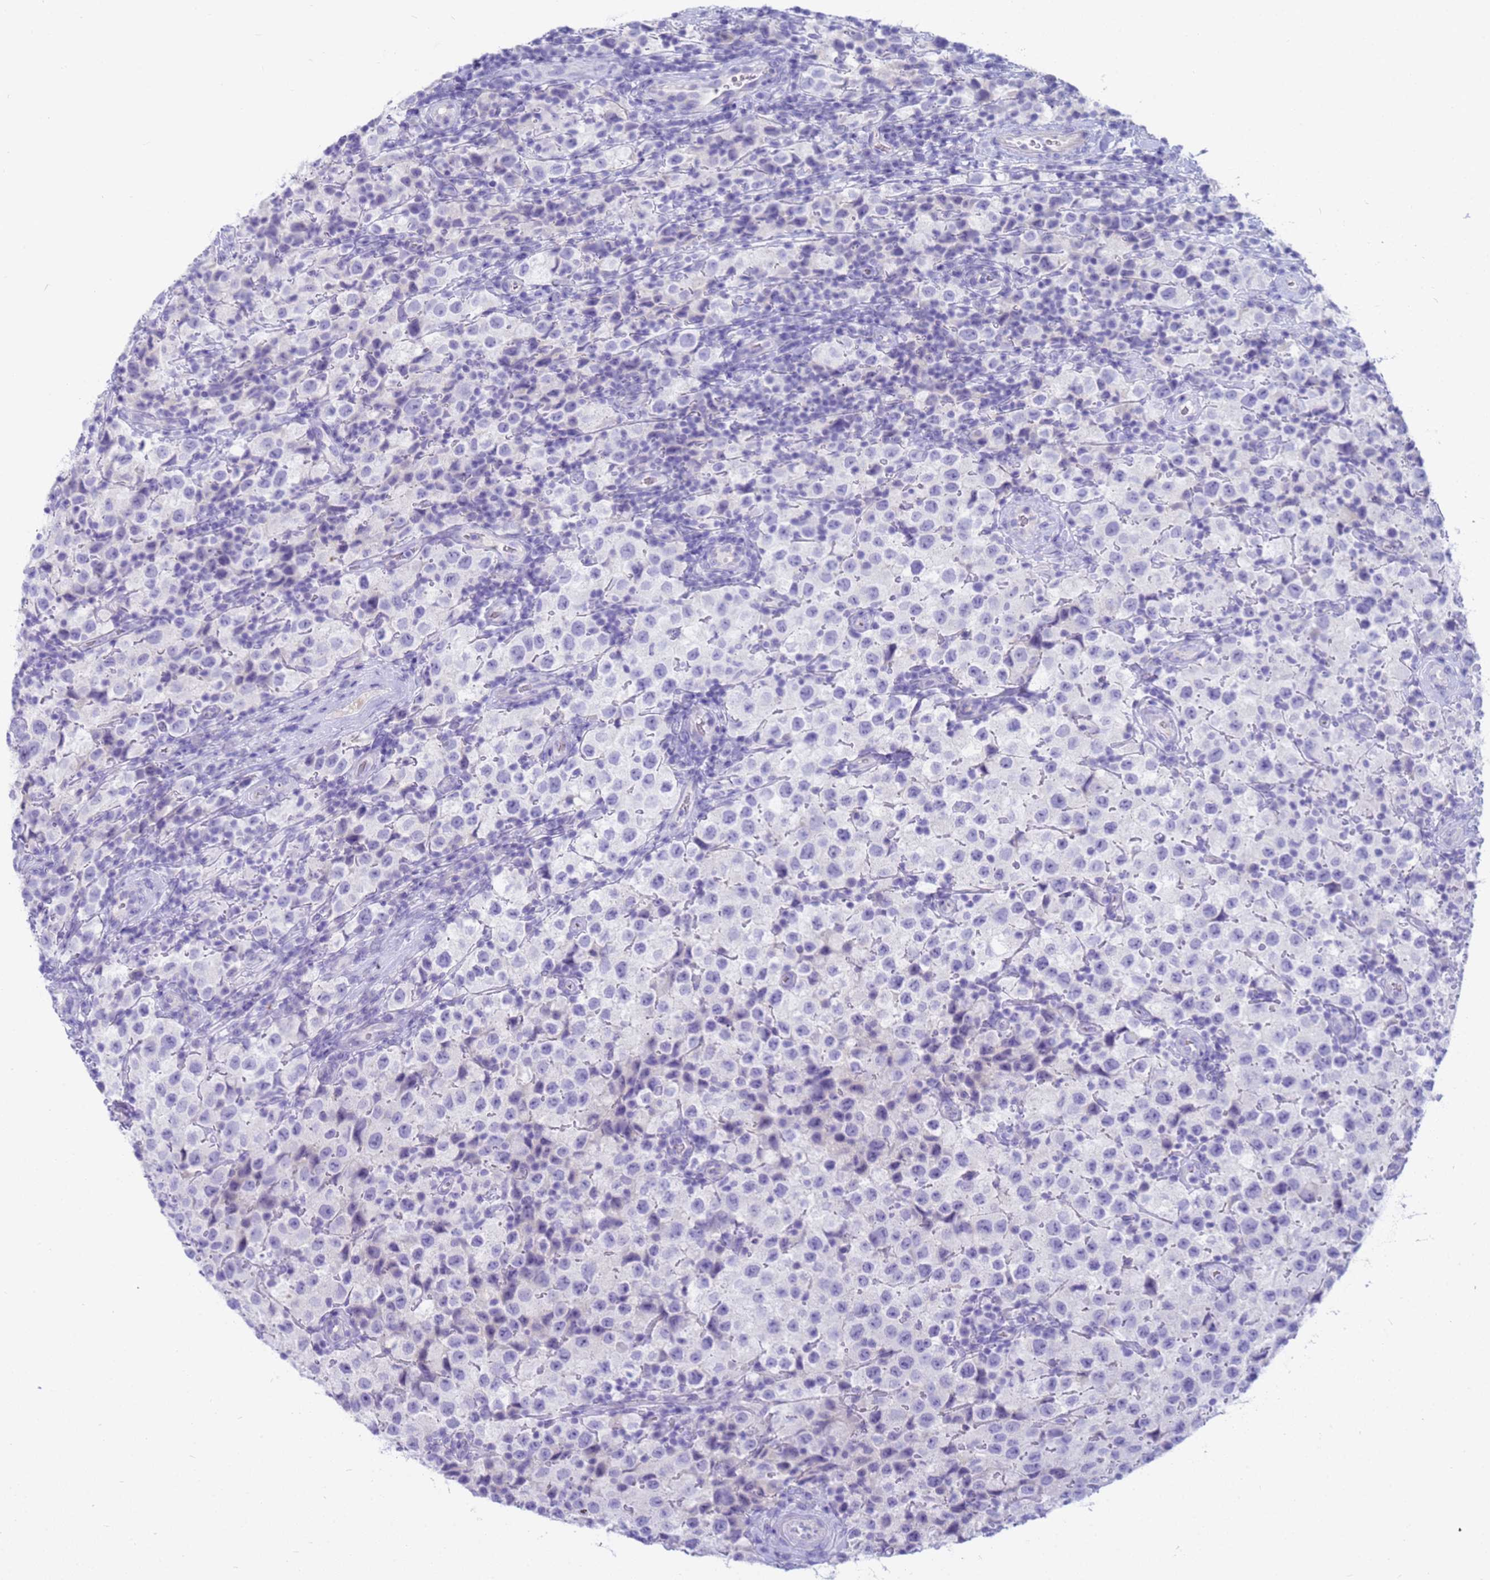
{"staining": {"intensity": "negative", "quantity": "none", "location": "none"}, "tissue": "testis cancer", "cell_type": "Tumor cells", "image_type": "cancer", "snomed": [{"axis": "morphology", "description": "Seminoma, NOS"}, {"axis": "morphology", "description": "Carcinoma, Embryonal, NOS"}, {"axis": "topography", "description": "Testis"}], "caption": "IHC of human testis cancer exhibits no expression in tumor cells.", "gene": "RNASE2", "patient": {"sex": "male", "age": 41}}